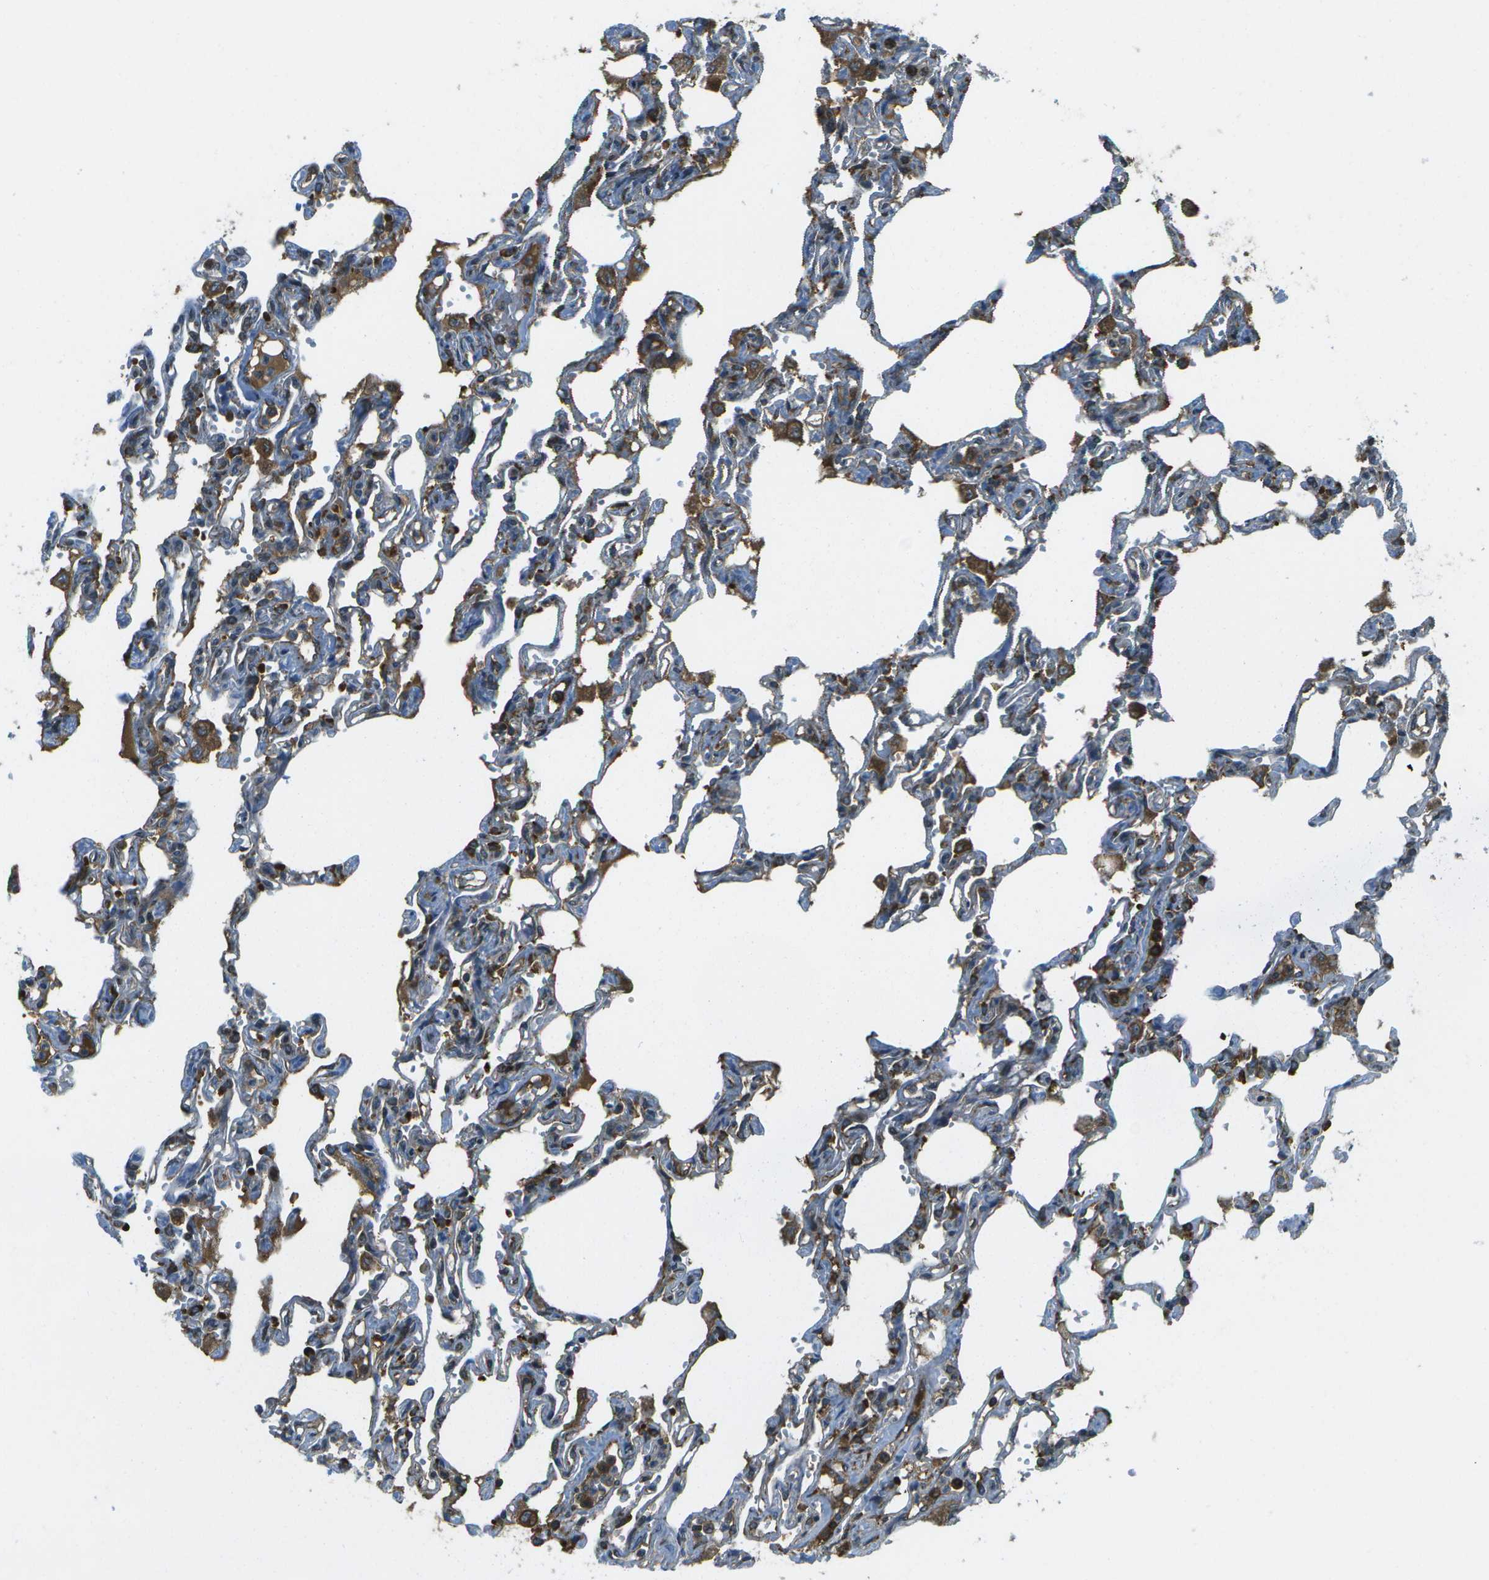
{"staining": {"intensity": "moderate", "quantity": "25%-75%", "location": "cytoplasmic/membranous"}, "tissue": "lung", "cell_type": "Alveolar cells", "image_type": "normal", "snomed": [{"axis": "morphology", "description": "Normal tissue, NOS"}, {"axis": "topography", "description": "Lung"}], "caption": "The photomicrograph exhibits staining of benign lung, revealing moderate cytoplasmic/membranous protein positivity (brown color) within alveolar cells. The staining was performed using DAB, with brown indicating positive protein expression. Nuclei are stained blue with hematoxylin.", "gene": "USP30", "patient": {"sex": "male", "age": 21}}